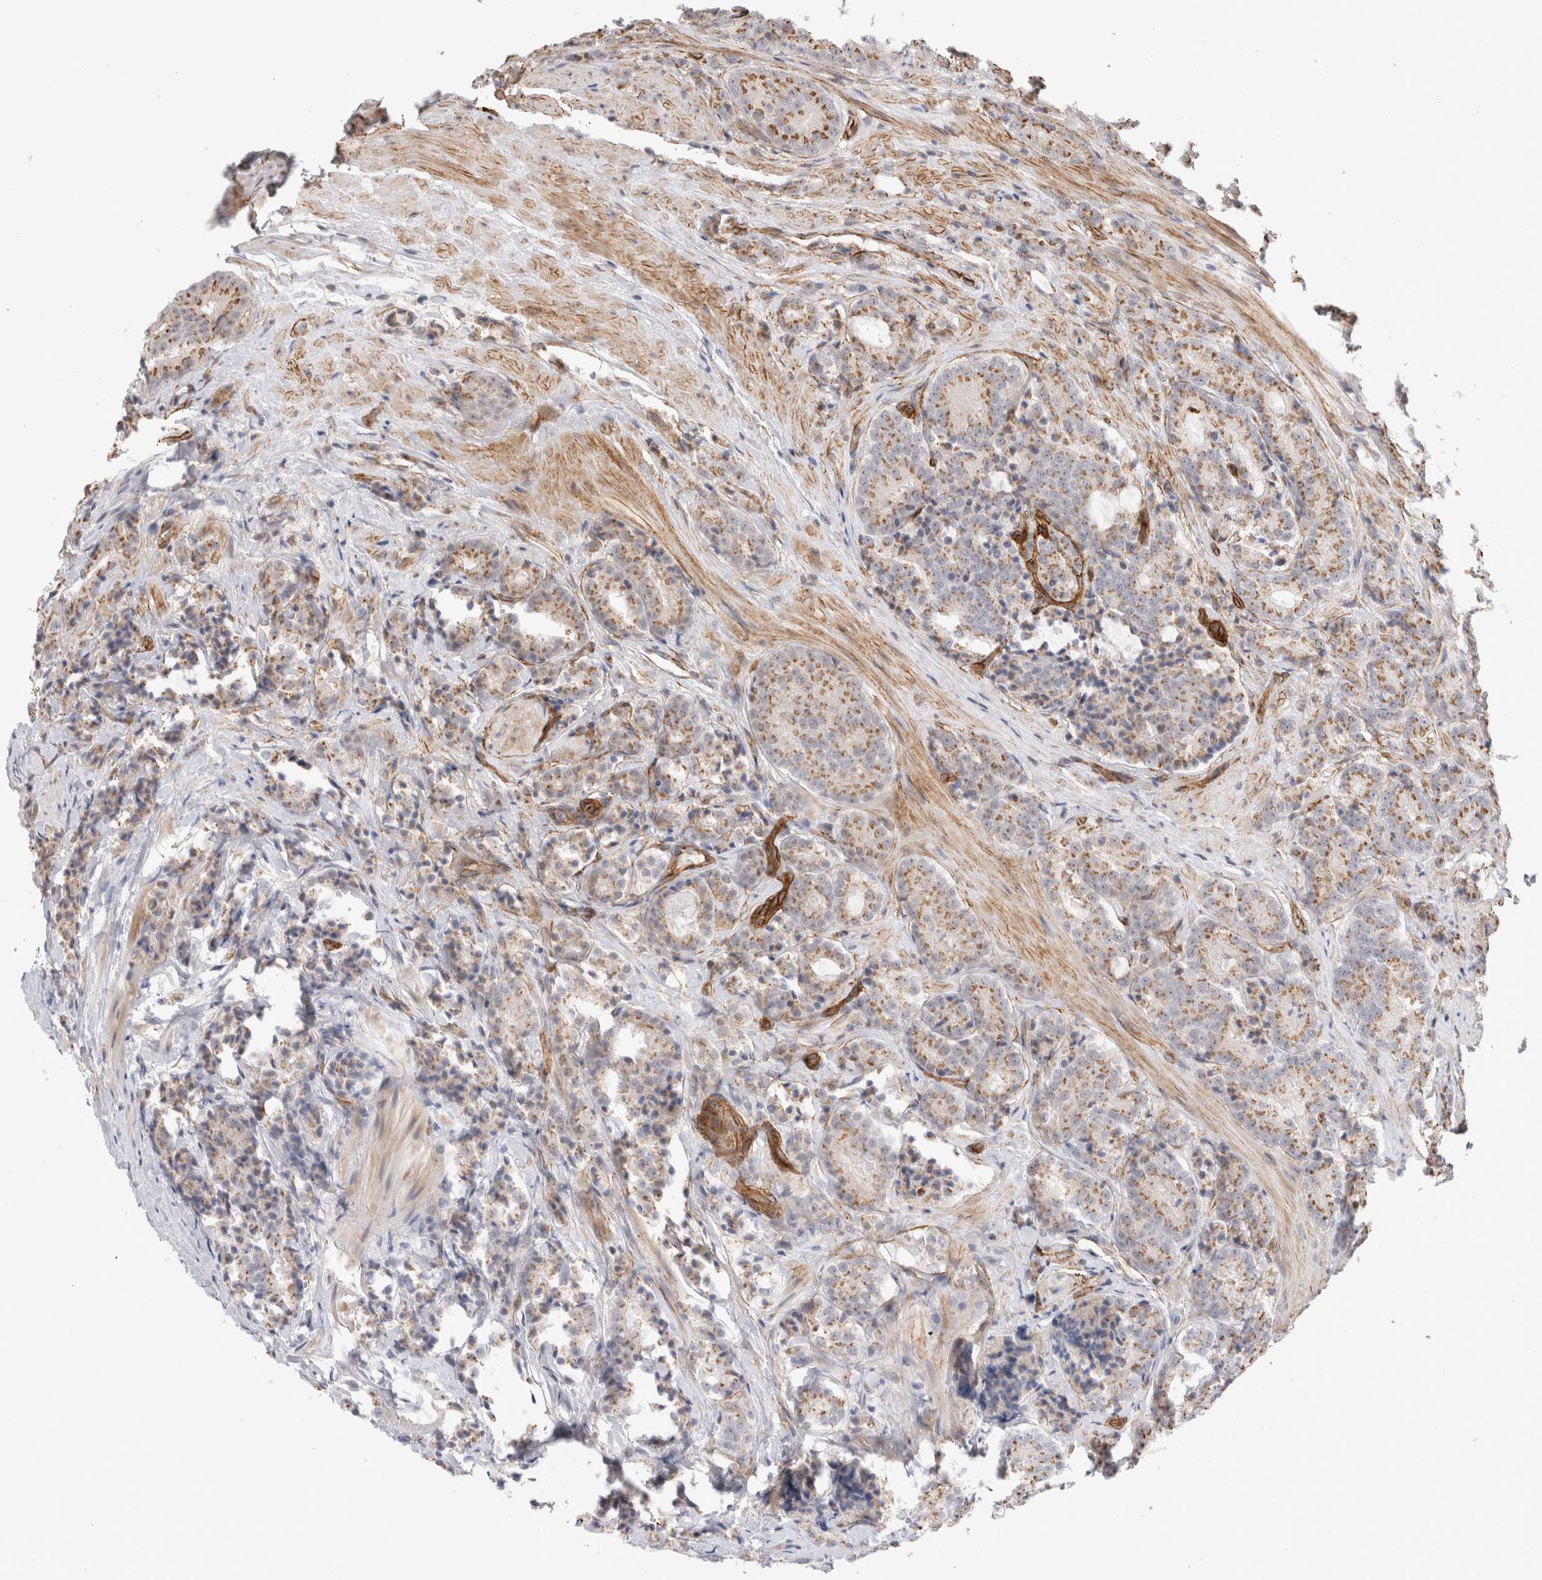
{"staining": {"intensity": "moderate", "quantity": ">75%", "location": "cytoplasmic/membranous"}, "tissue": "prostate cancer", "cell_type": "Tumor cells", "image_type": "cancer", "snomed": [{"axis": "morphology", "description": "Adenocarcinoma, High grade"}, {"axis": "topography", "description": "Prostate"}], "caption": "This micrograph shows immunohistochemistry (IHC) staining of prostate cancer (adenocarcinoma (high-grade)), with medium moderate cytoplasmic/membranous expression in approximately >75% of tumor cells.", "gene": "CAAP1", "patient": {"sex": "male", "age": 61}}